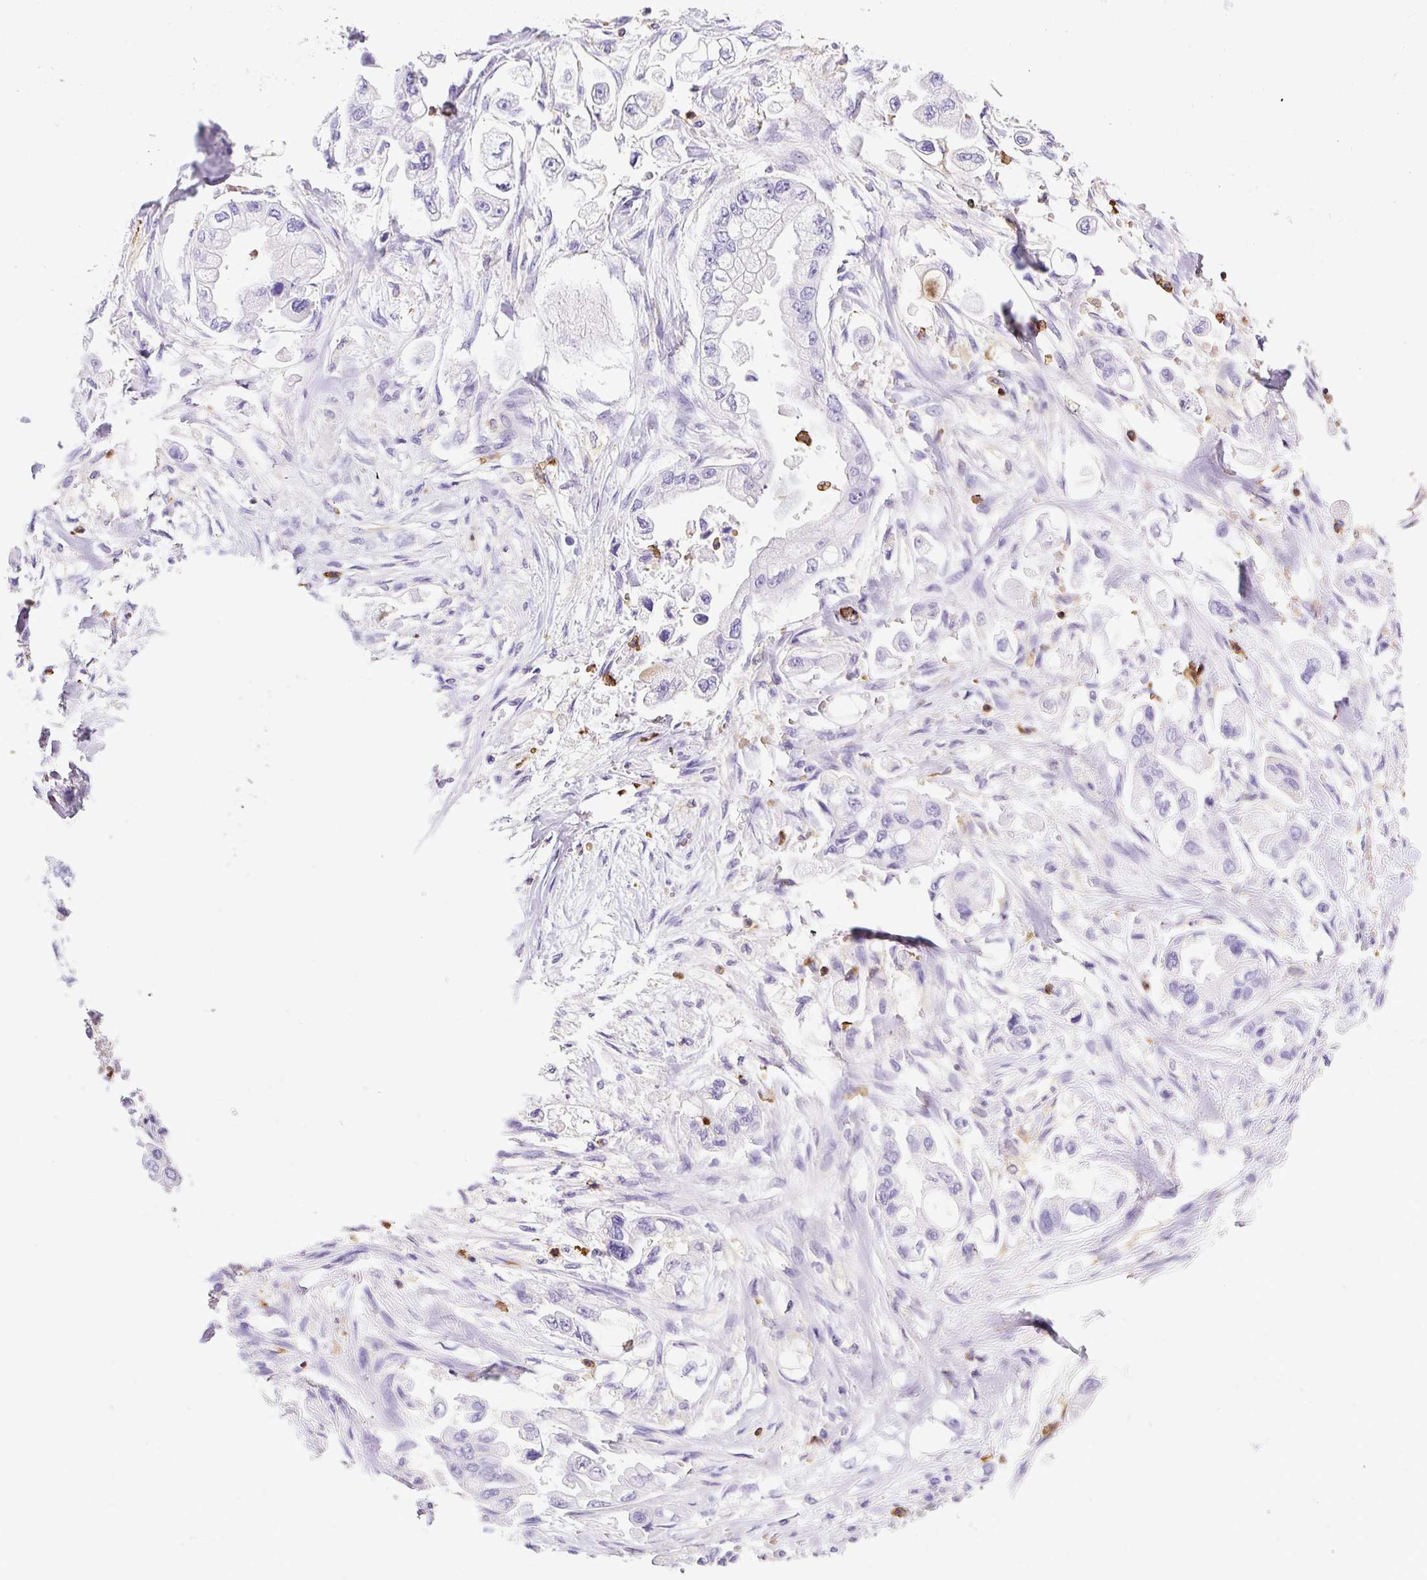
{"staining": {"intensity": "negative", "quantity": "none", "location": "none"}, "tissue": "stomach cancer", "cell_type": "Tumor cells", "image_type": "cancer", "snomed": [{"axis": "morphology", "description": "Adenocarcinoma, NOS"}, {"axis": "topography", "description": "Stomach"}], "caption": "Photomicrograph shows no significant protein staining in tumor cells of stomach cancer.", "gene": "FAM228B", "patient": {"sex": "male", "age": 62}}